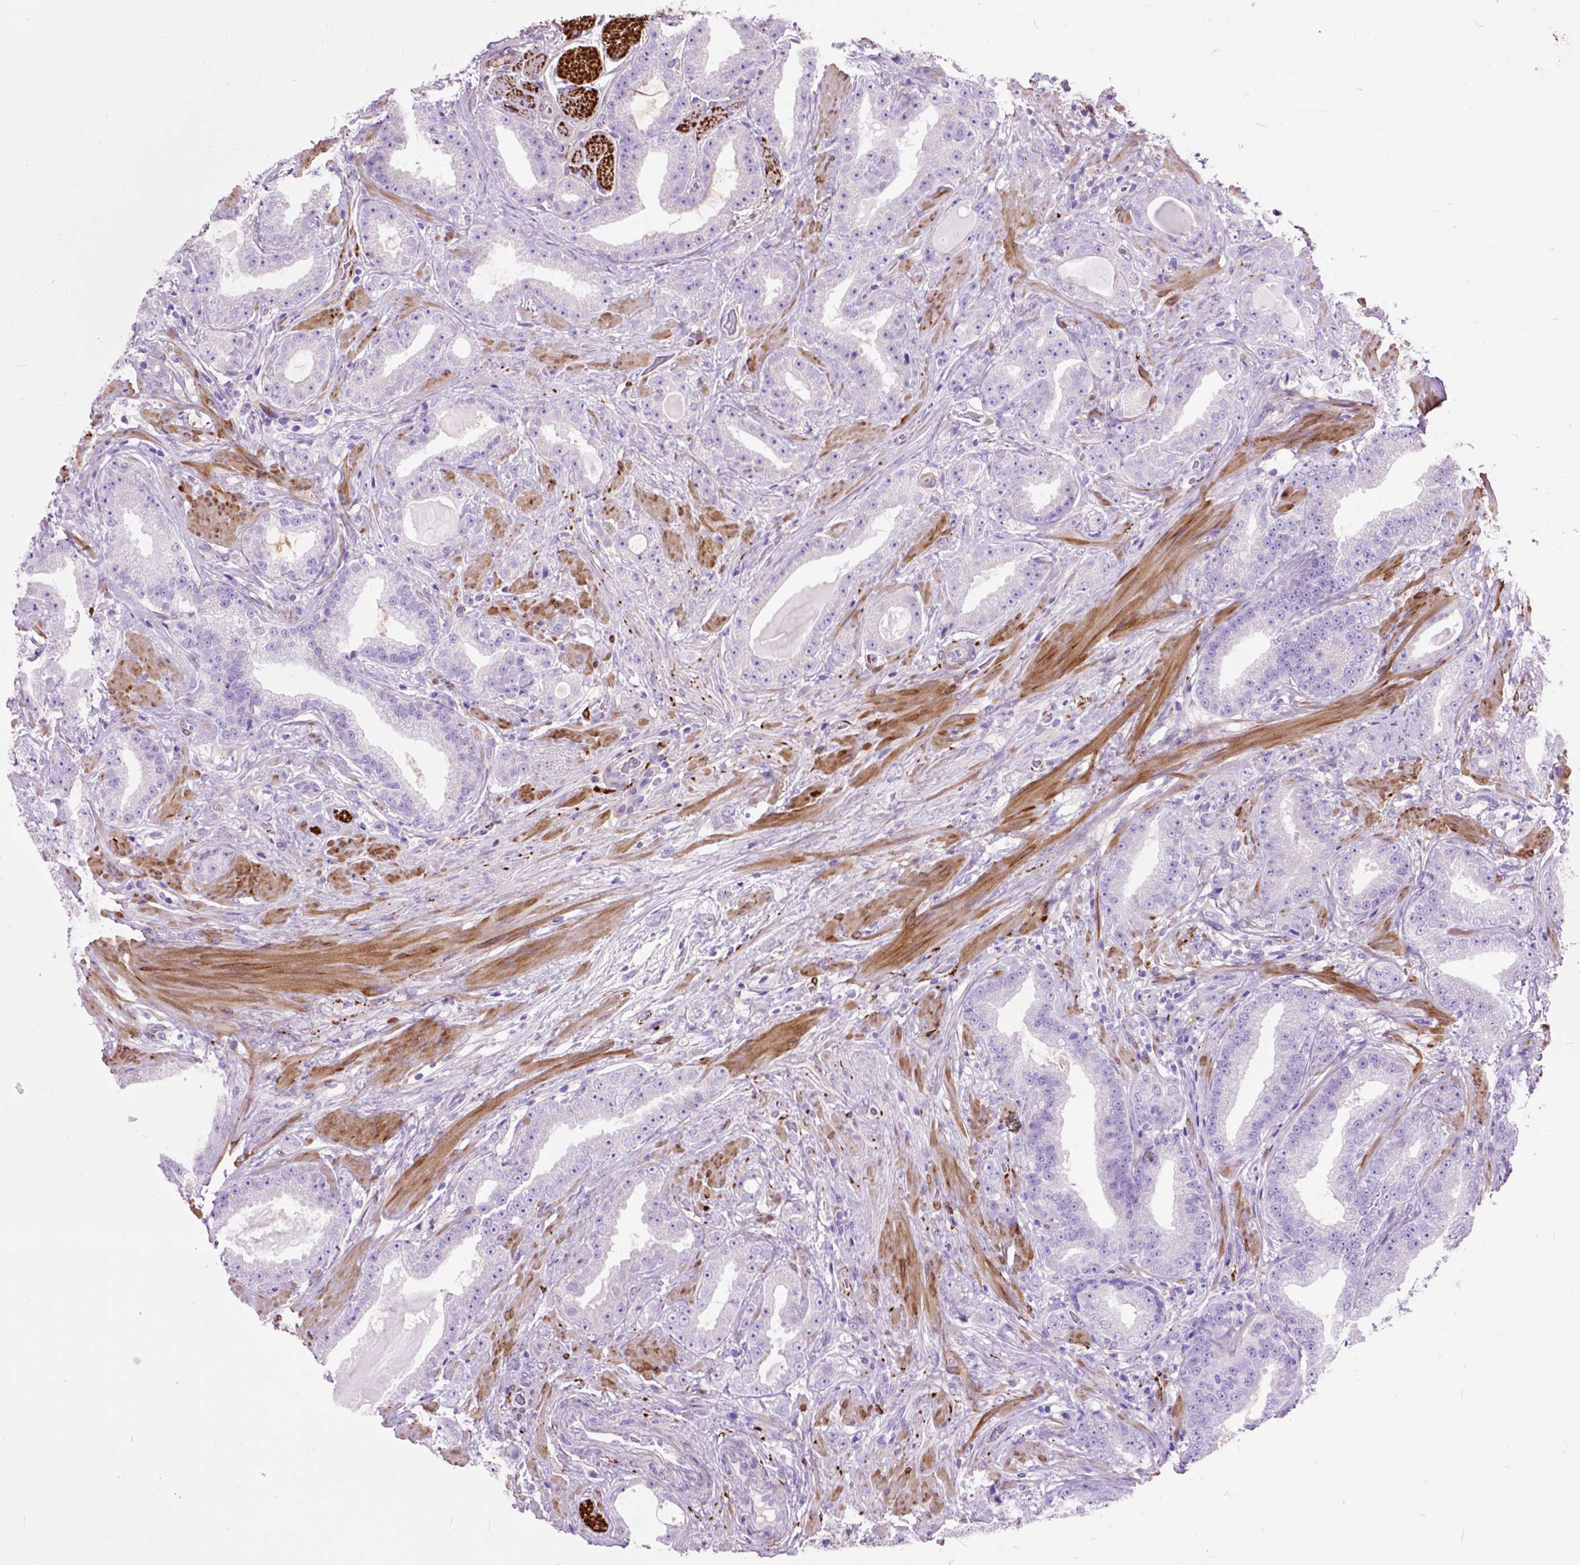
{"staining": {"intensity": "negative", "quantity": "none", "location": "none"}, "tissue": "prostate cancer", "cell_type": "Tumor cells", "image_type": "cancer", "snomed": [{"axis": "morphology", "description": "Adenocarcinoma, Low grade"}, {"axis": "topography", "description": "Prostate"}], "caption": "Prostate adenocarcinoma (low-grade) was stained to show a protein in brown. There is no significant staining in tumor cells.", "gene": "MAPT", "patient": {"sex": "male", "age": 60}}